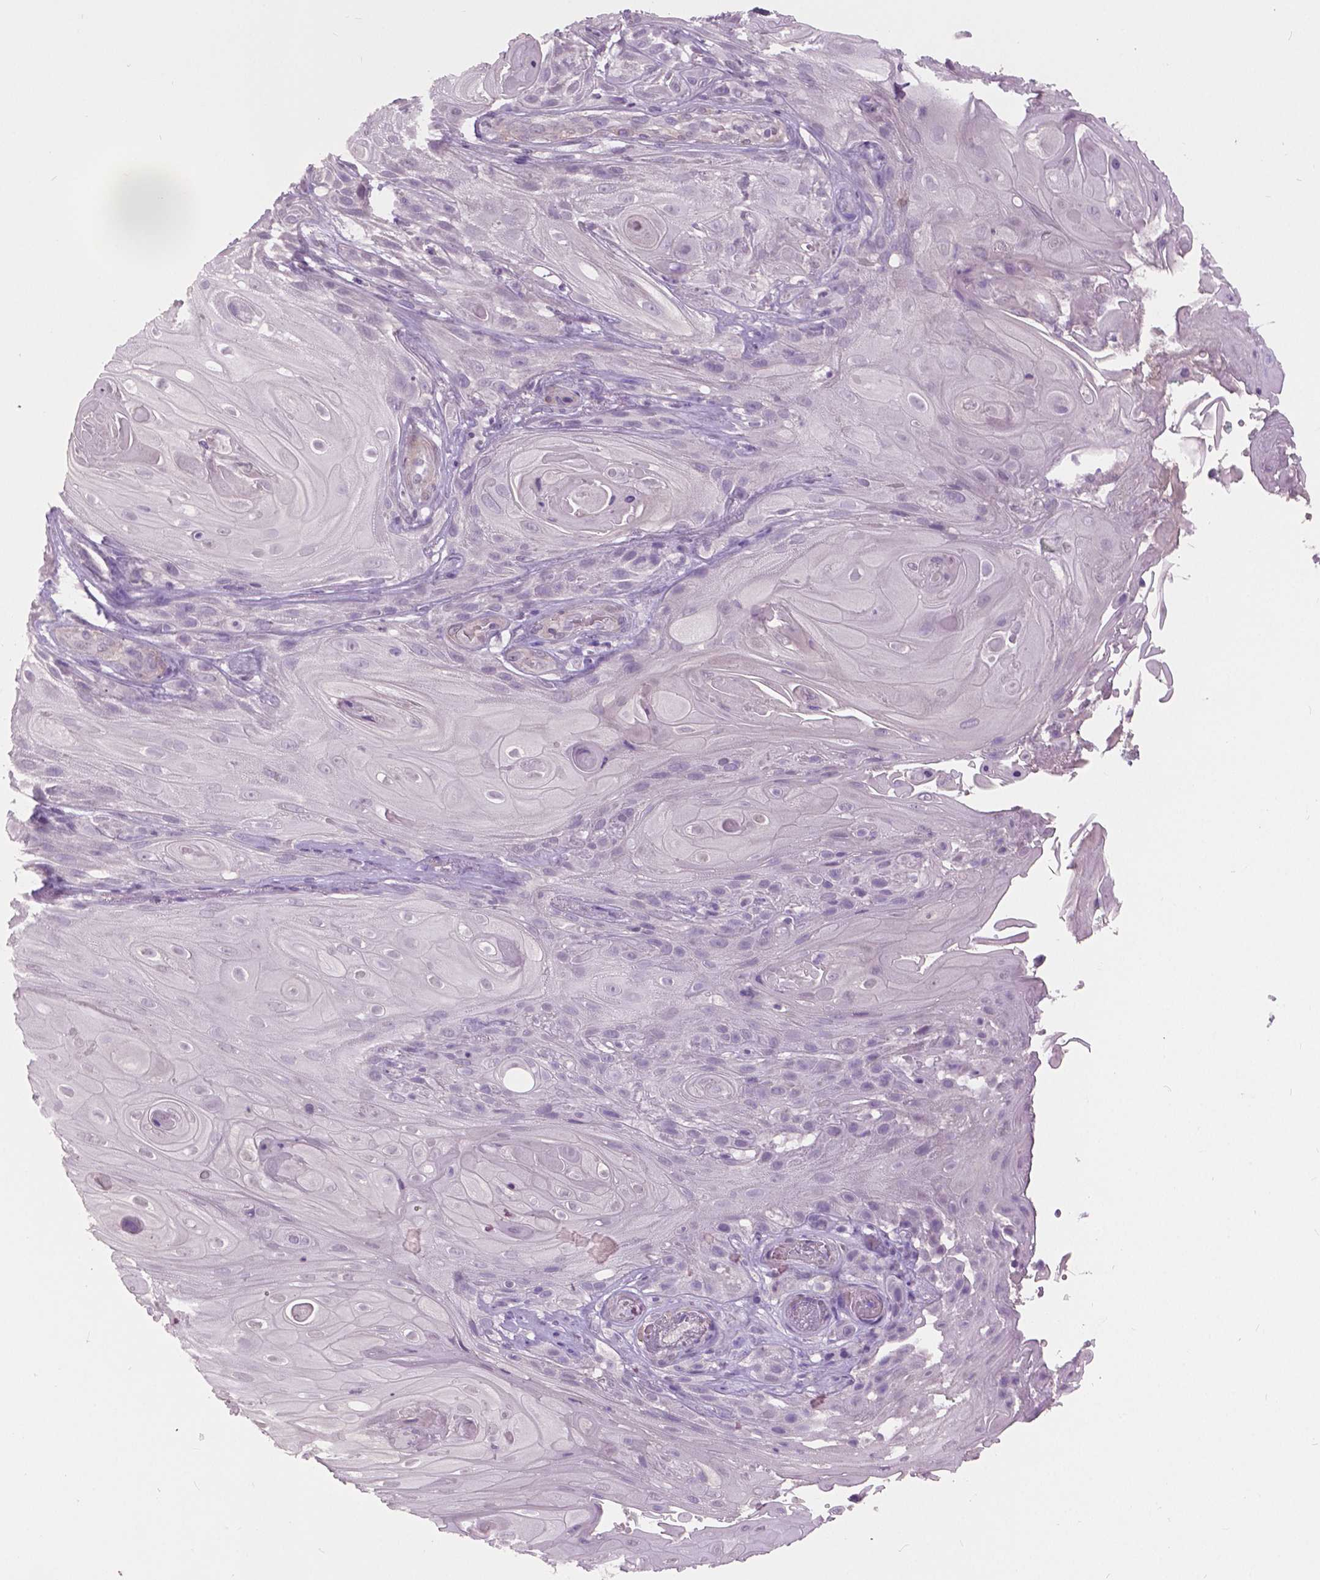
{"staining": {"intensity": "negative", "quantity": "none", "location": "none"}, "tissue": "skin cancer", "cell_type": "Tumor cells", "image_type": "cancer", "snomed": [{"axis": "morphology", "description": "Squamous cell carcinoma, NOS"}, {"axis": "topography", "description": "Skin"}], "caption": "Skin squamous cell carcinoma was stained to show a protein in brown. There is no significant staining in tumor cells.", "gene": "GRIN2A", "patient": {"sex": "male", "age": 62}}